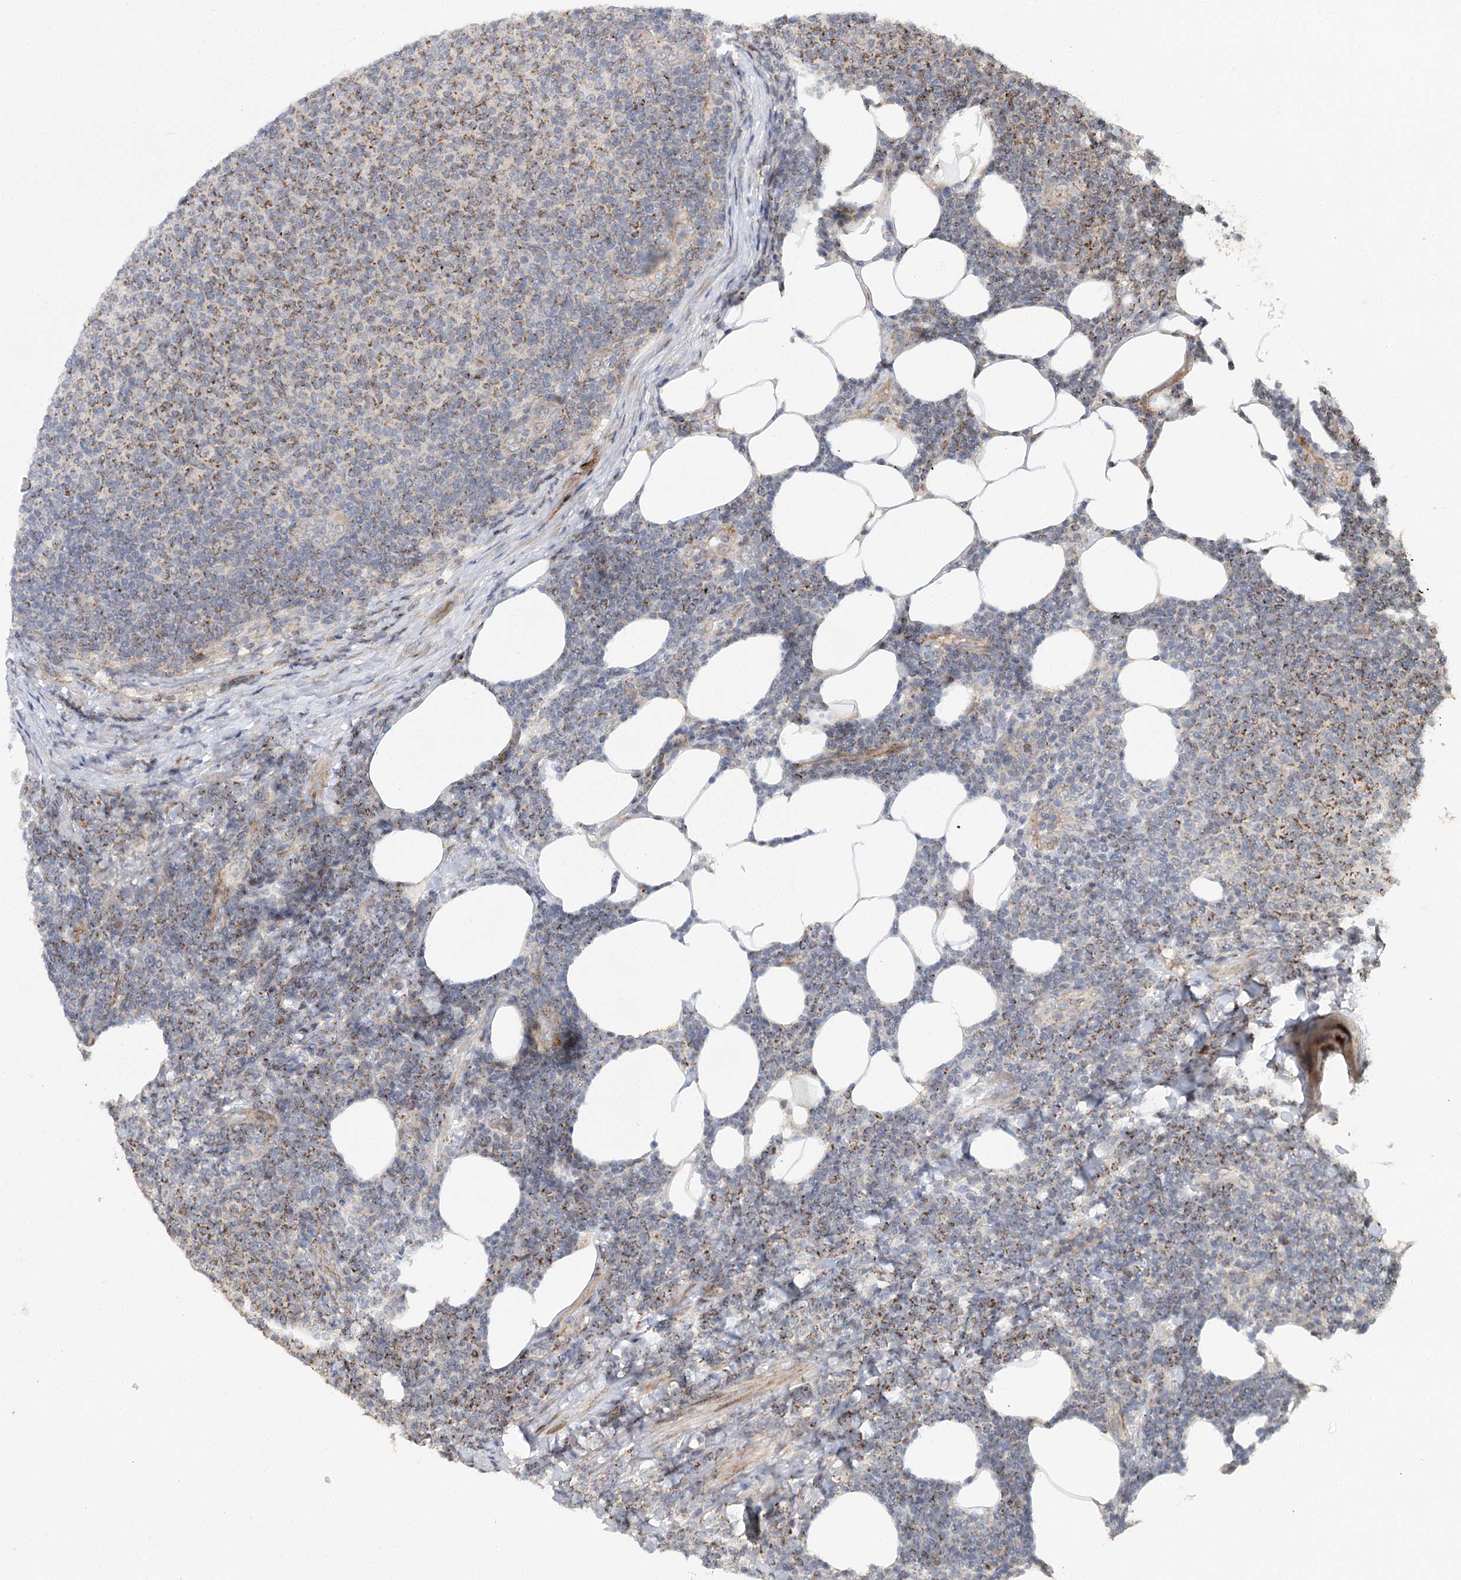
{"staining": {"intensity": "moderate", "quantity": "<25%", "location": "cytoplasmic/membranous"}, "tissue": "lymphoma", "cell_type": "Tumor cells", "image_type": "cancer", "snomed": [{"axis": "morphology", "description": "Malignant lymphoma, non-Hodgkin's type, Low grade"}, {"axis": "topography", "description": "Lymph node"}], "caption": "Protein staining demonstrates moderate cytoplasmic/membranous staining in approximately <25% of tumor cells in lymphoma.", "gene": "ZNRF3", "patient": {"sex": "male", "age": 66}}